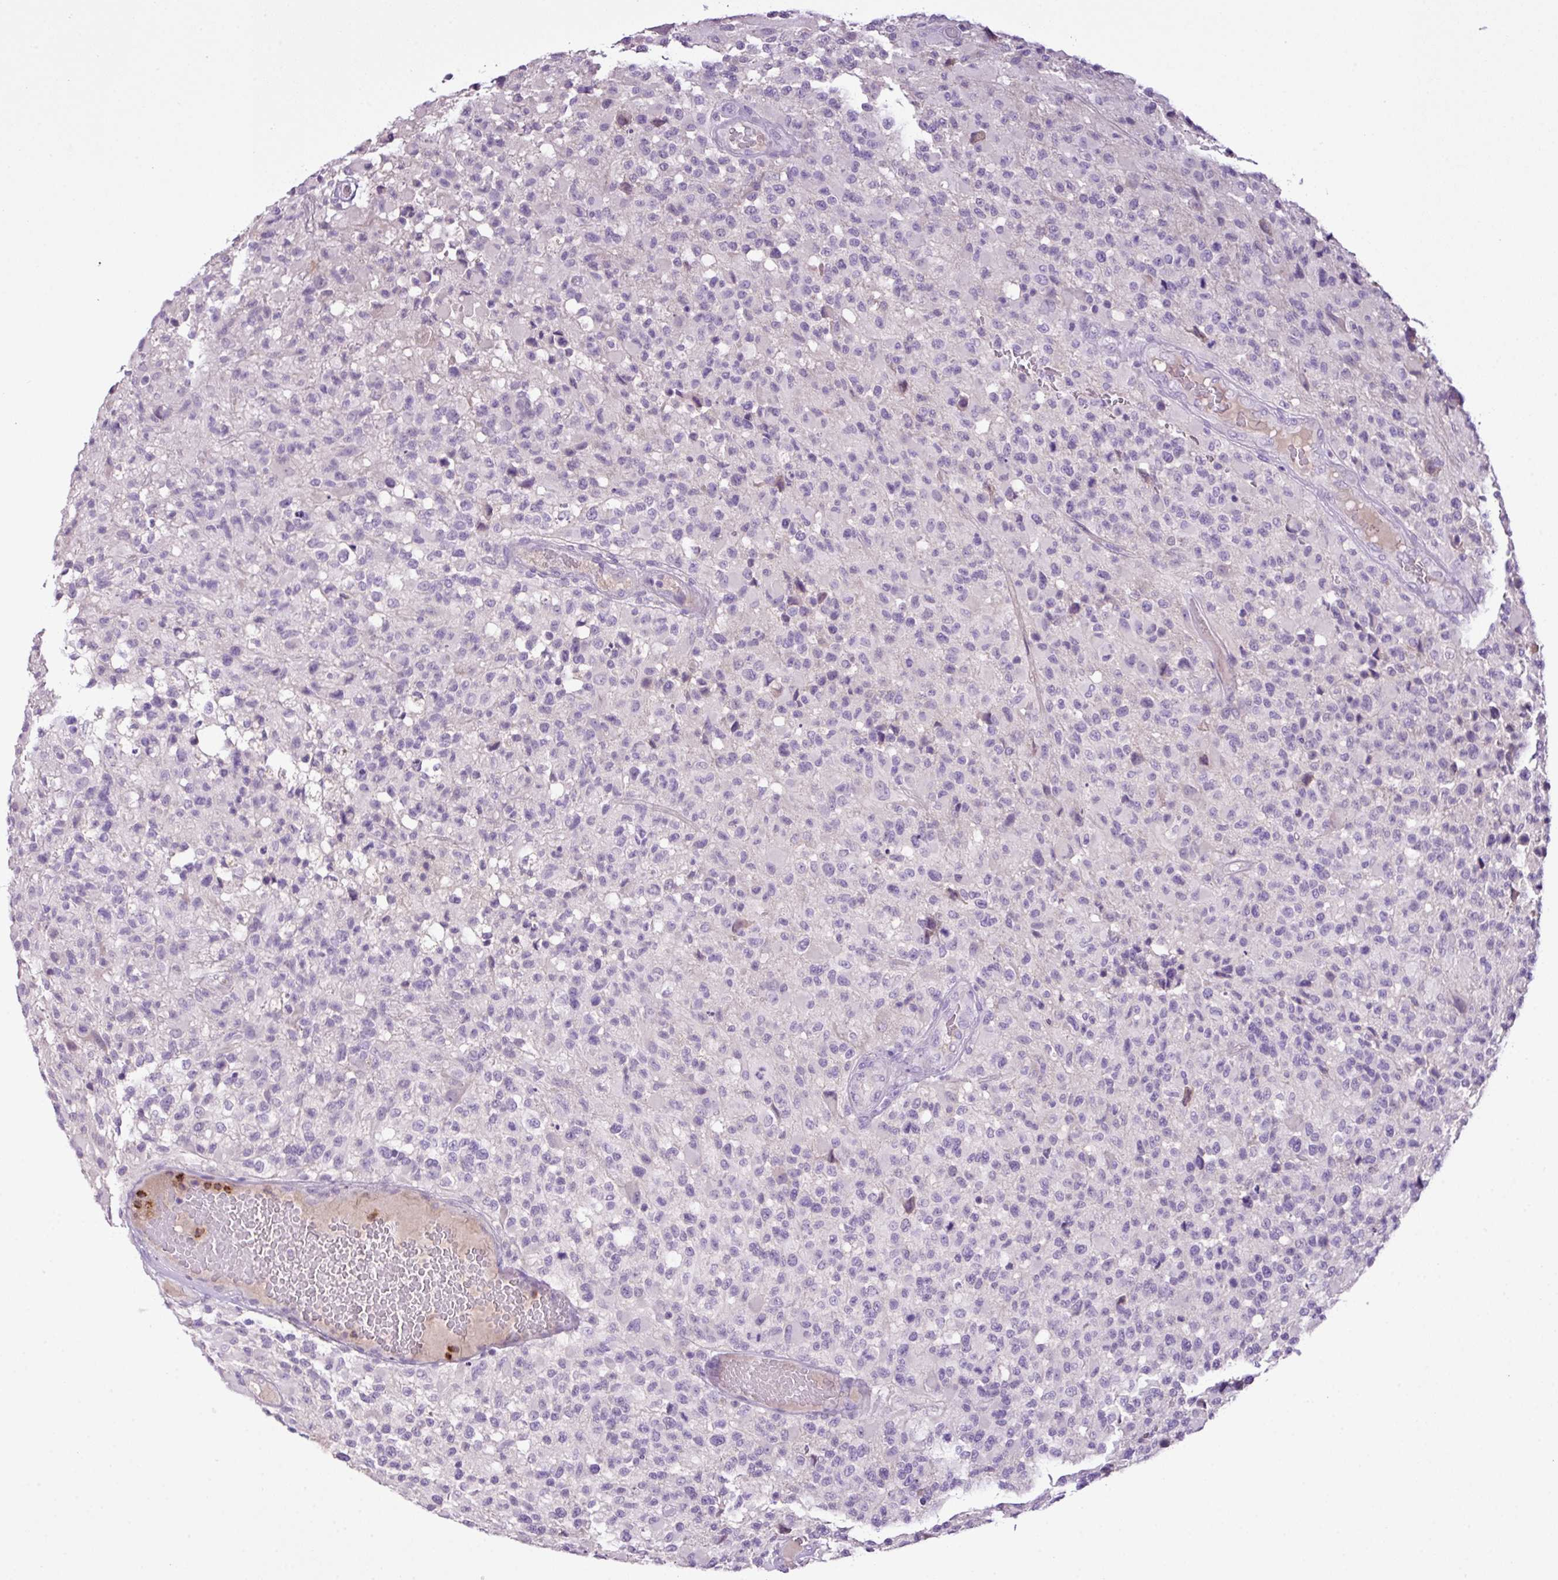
{"staining": {"intensity": "negative", "quantity": "none", "location": "none"}, "tissue": "glioma", "cell_type": "Tumor cells", "image_type": "cancer", "snomed": [{"axis": "morphology", "description": "Glioma, malignant, High grade"}, {"axis": "morphology", "description": "Glioblastoma, NOS"}, {"axis": "topography", "description": "Brain"}], "caption": "Malignant glioma (high-grade) was stained to show a protein in brown. There is no significant staining in tumor cells.", "gene": "HTR3E", "patient": {"sex": "male", "age": 60}}